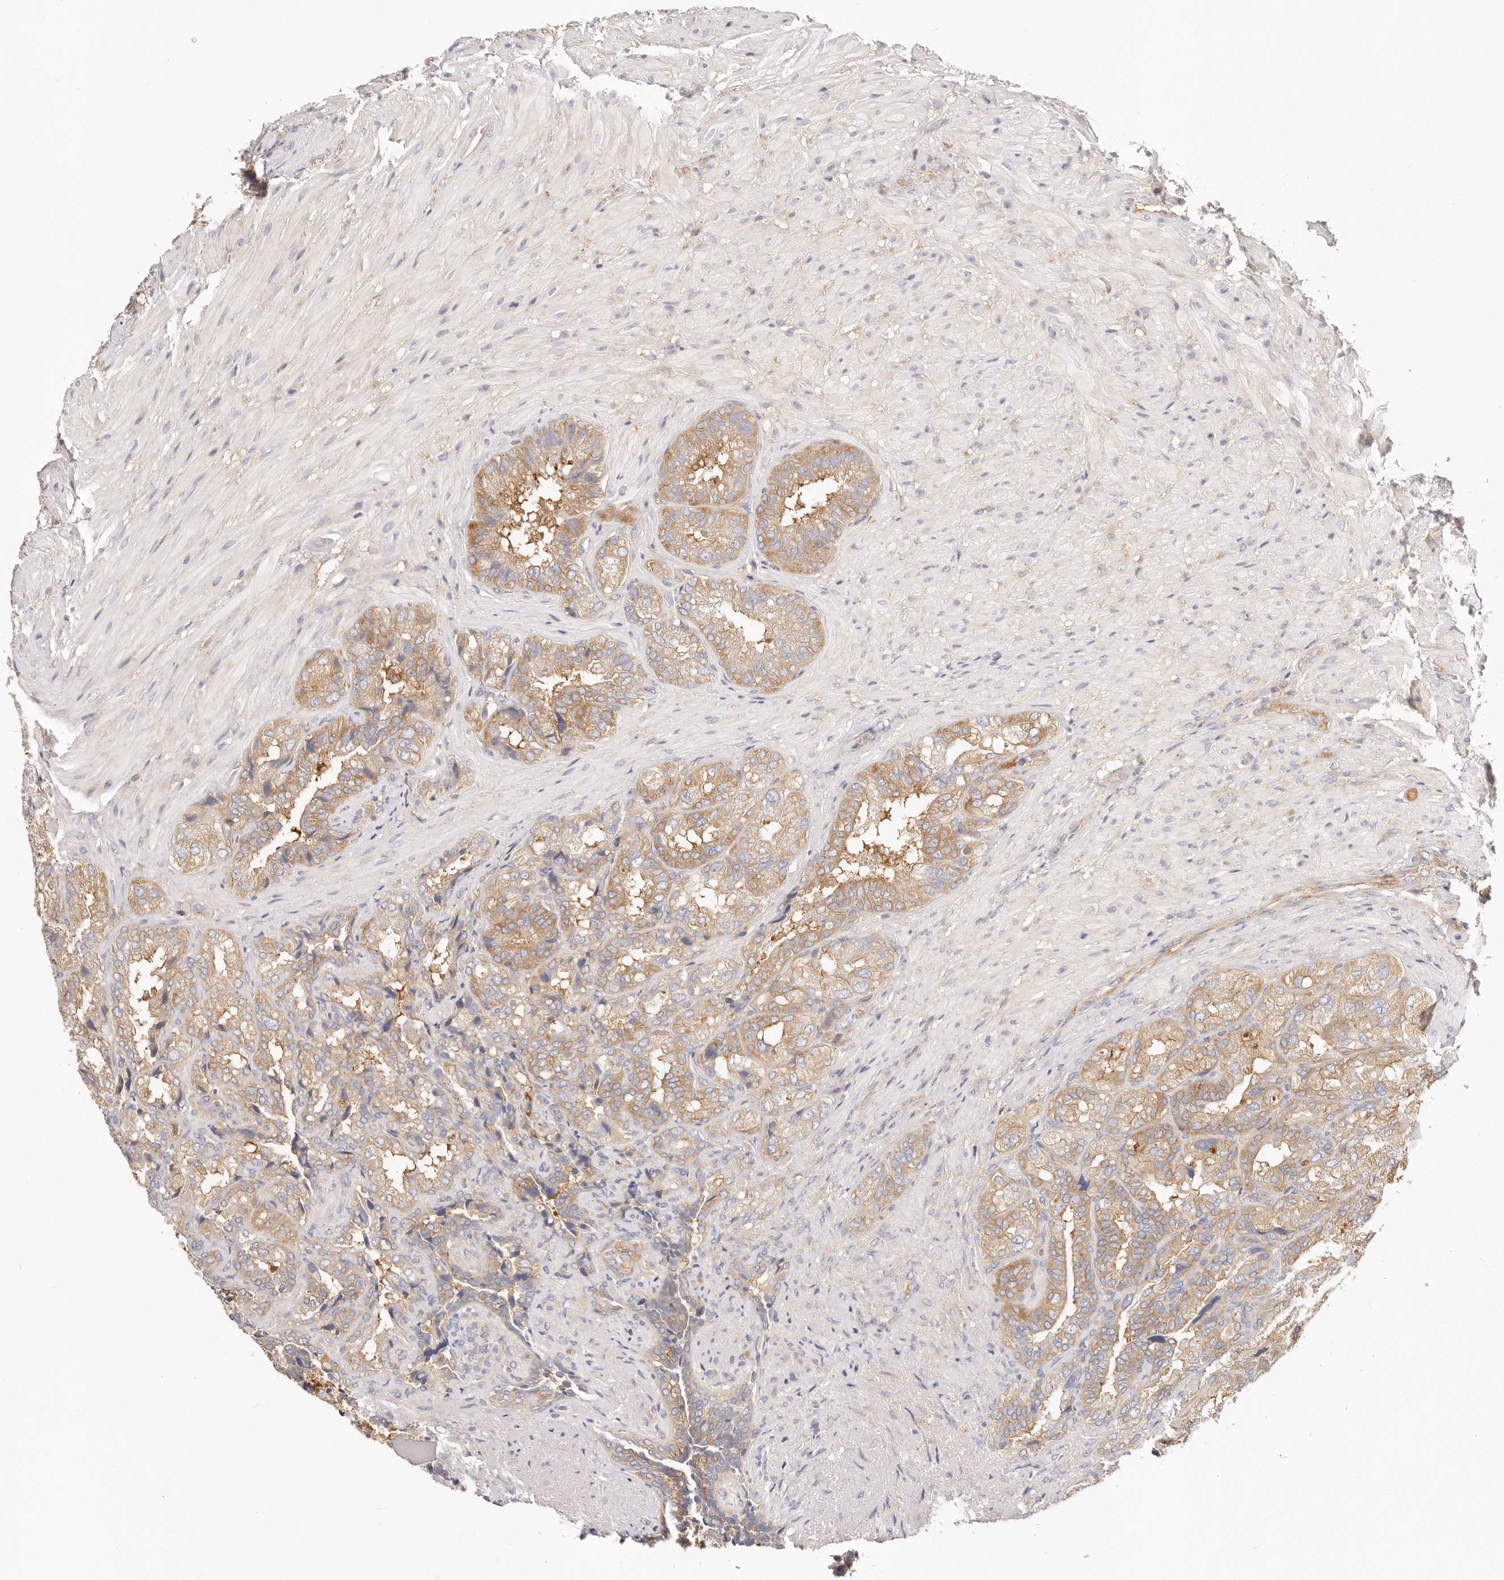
{"staining": {"intensity": "moderate", "quantity": ">75%", "location": "cytoplasmic/membranous"}, "tissue": "seminal vesicle", "cell_type": "Glandular cells", "image_type": "normal", "snomed": [{"axis": "morphology", "description": "Normal tissue, NOS"}, {"axis": "topography", "description": "Seminal veicle"}, {"axis": "topography", "description": "Peripheral nerve tissue"}], "caption": "Immunohistochemical staining of normal human seminal vesicle reveals >75% levels of moderate cytoplasmic/membranous protein expression in about >75% of glandular cells.", "gene": "KCMF1", "patient": {"sex": "male", "age": 63}}